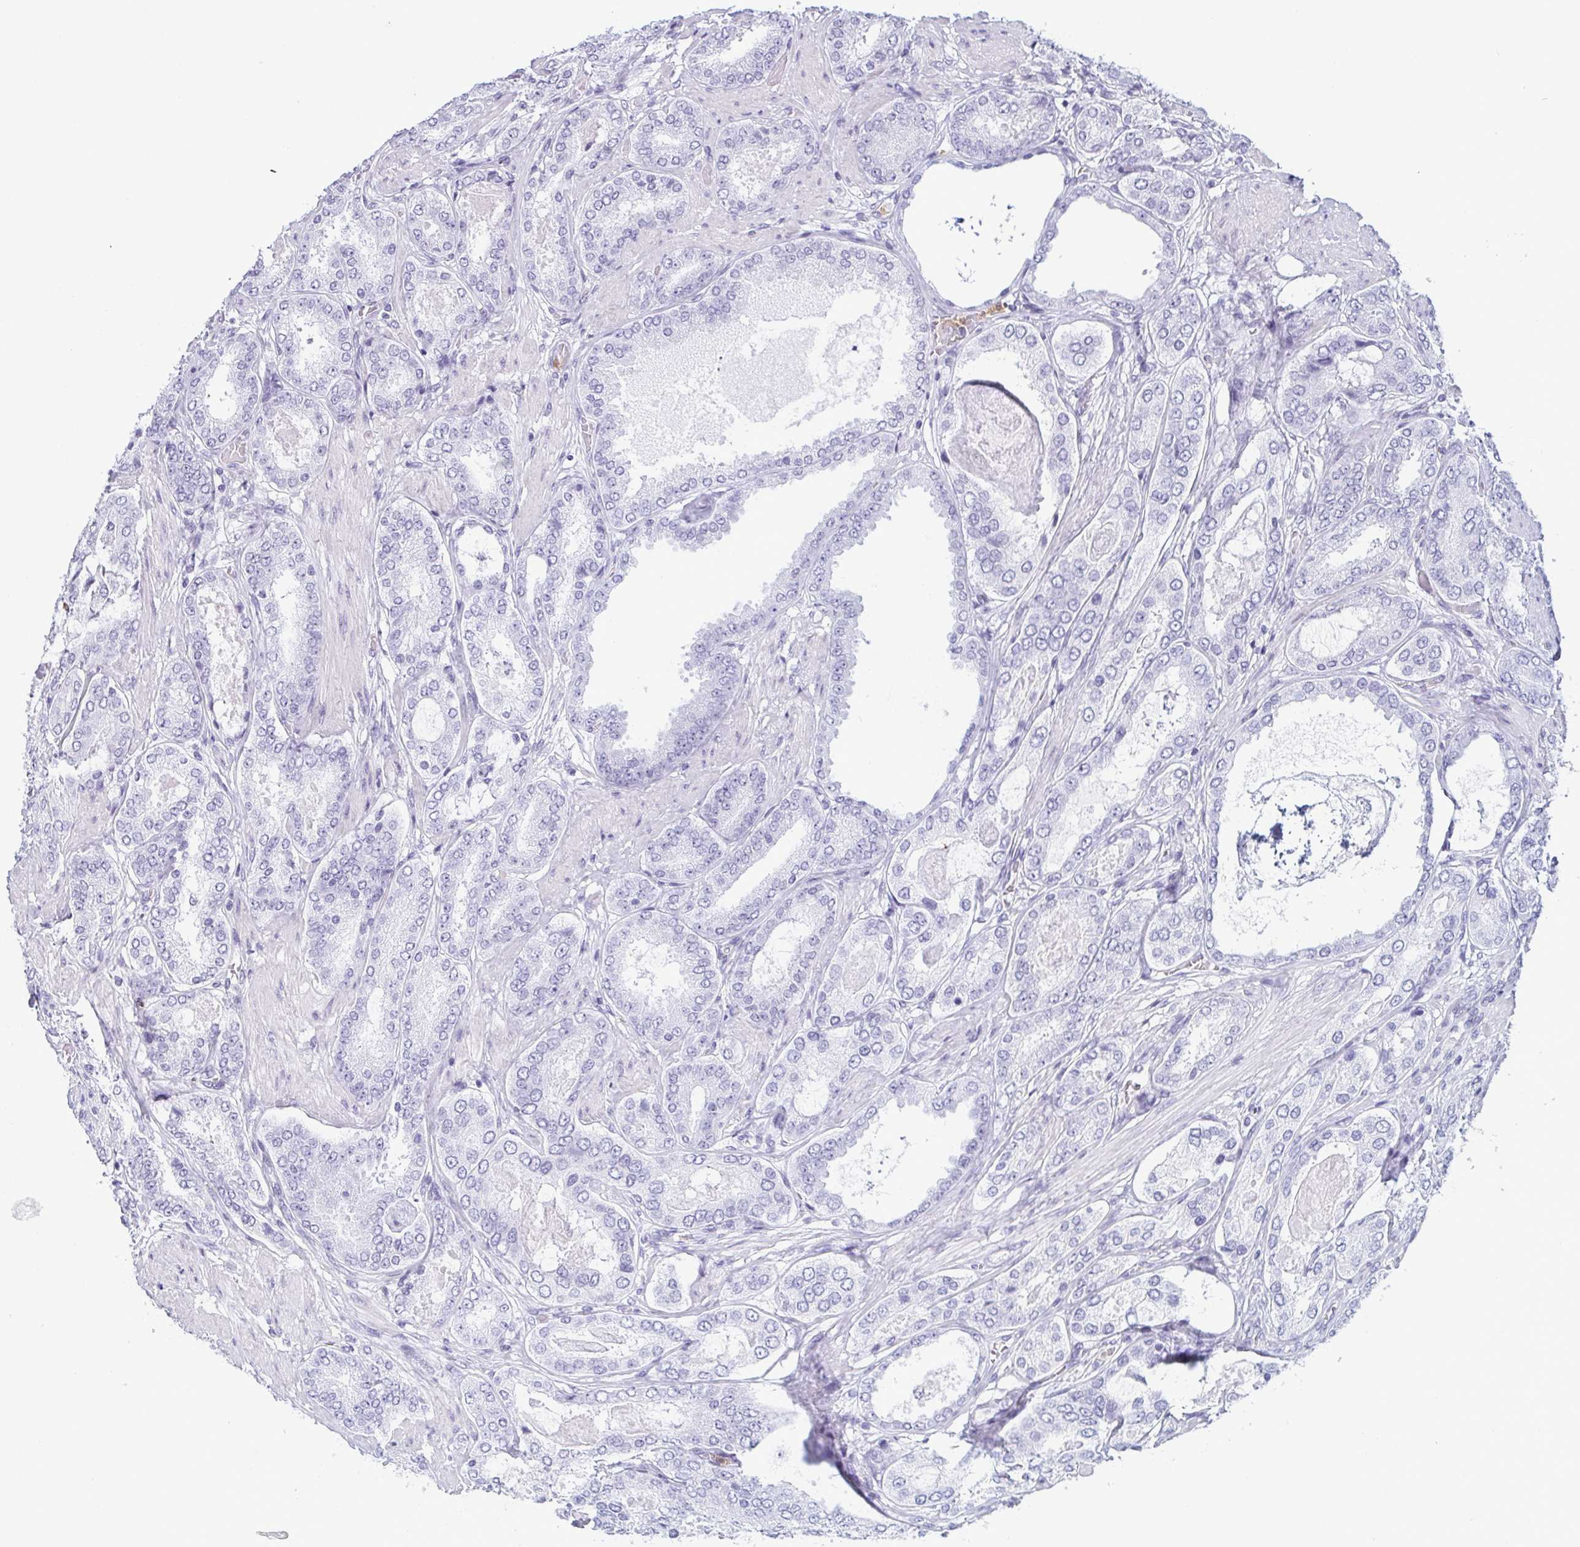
{"staining": {"intensity": "negative", "quantity": "none", "location": "none"}, "tissue": "prostate cancer", "cell_type": "Tumor cells", "image_type": "cancer", "snomed": [{"axis": "morphology", "description": "Adenocarcinoma, High grade"}, {"axis": "topography", "description": "Prostate"}], "caption": "Tumor cells show no significant staining in prostate cancer (high-grade adenocarcinoma).", "gene": "CDA", "patient": {"sex": "male", "age": 63}}